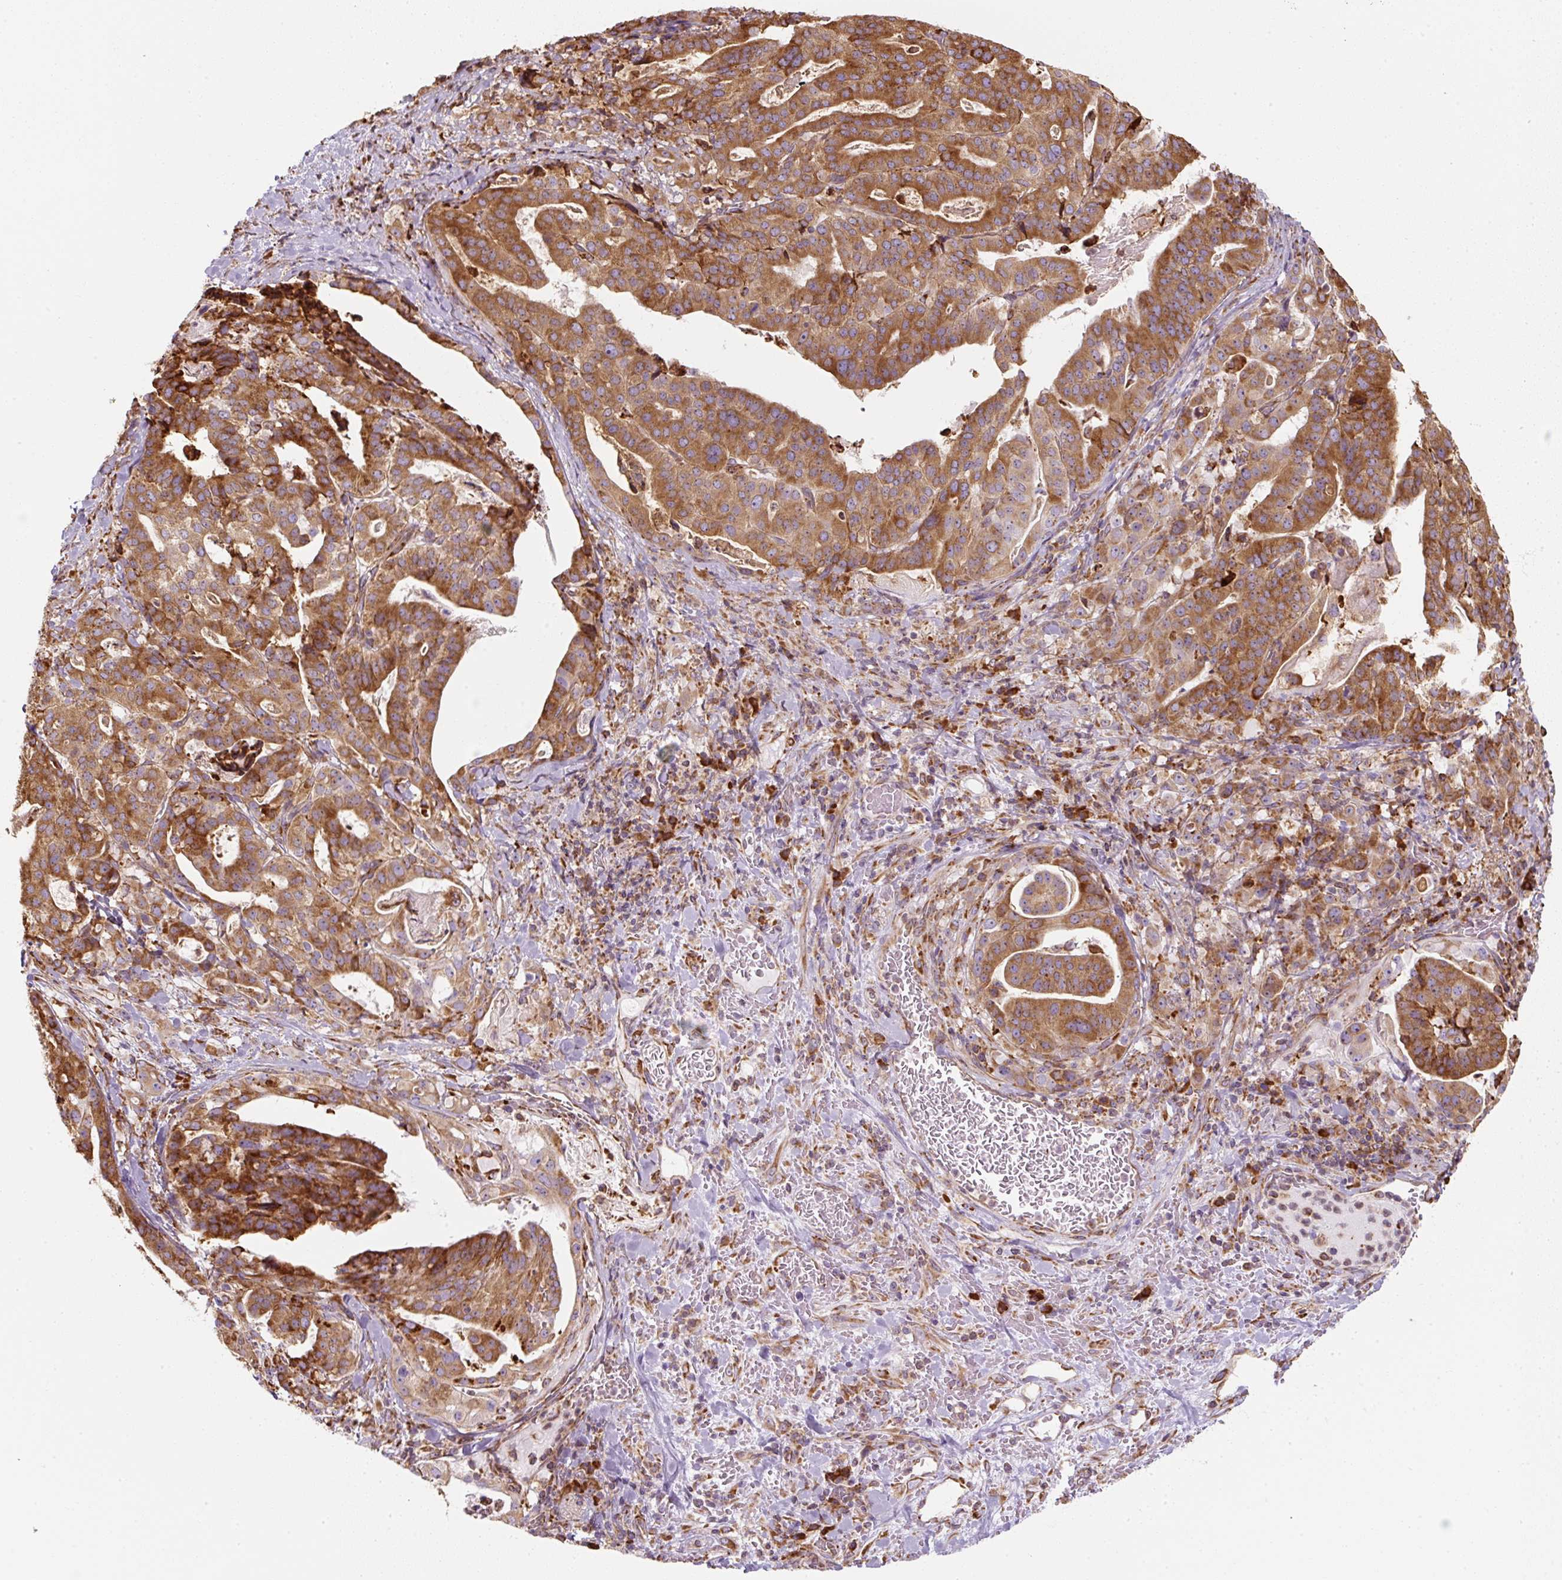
{"staining": {"intensity": "strong", "quantity": ">75%", "location": "cytoplasmic/membranous"}, "tissue": "stomach cancer", "cell_type": "Tumor cells", "image_type": "cancer", "snomed": [{"axis": "morphology", "description": "Adenocarcinoma, NOS"}, {"axis": "topography", "description": "Stomach"}], "caption": "Immunohistochemical staining of human stomach cancer (adenocarcinoma) exhibits high levels of strong cytoplasmic/membranous expression in approximately >75% of tumor cells.", "gene": "PRKCSH", "patient": {"sex": "male", "age": 48}}